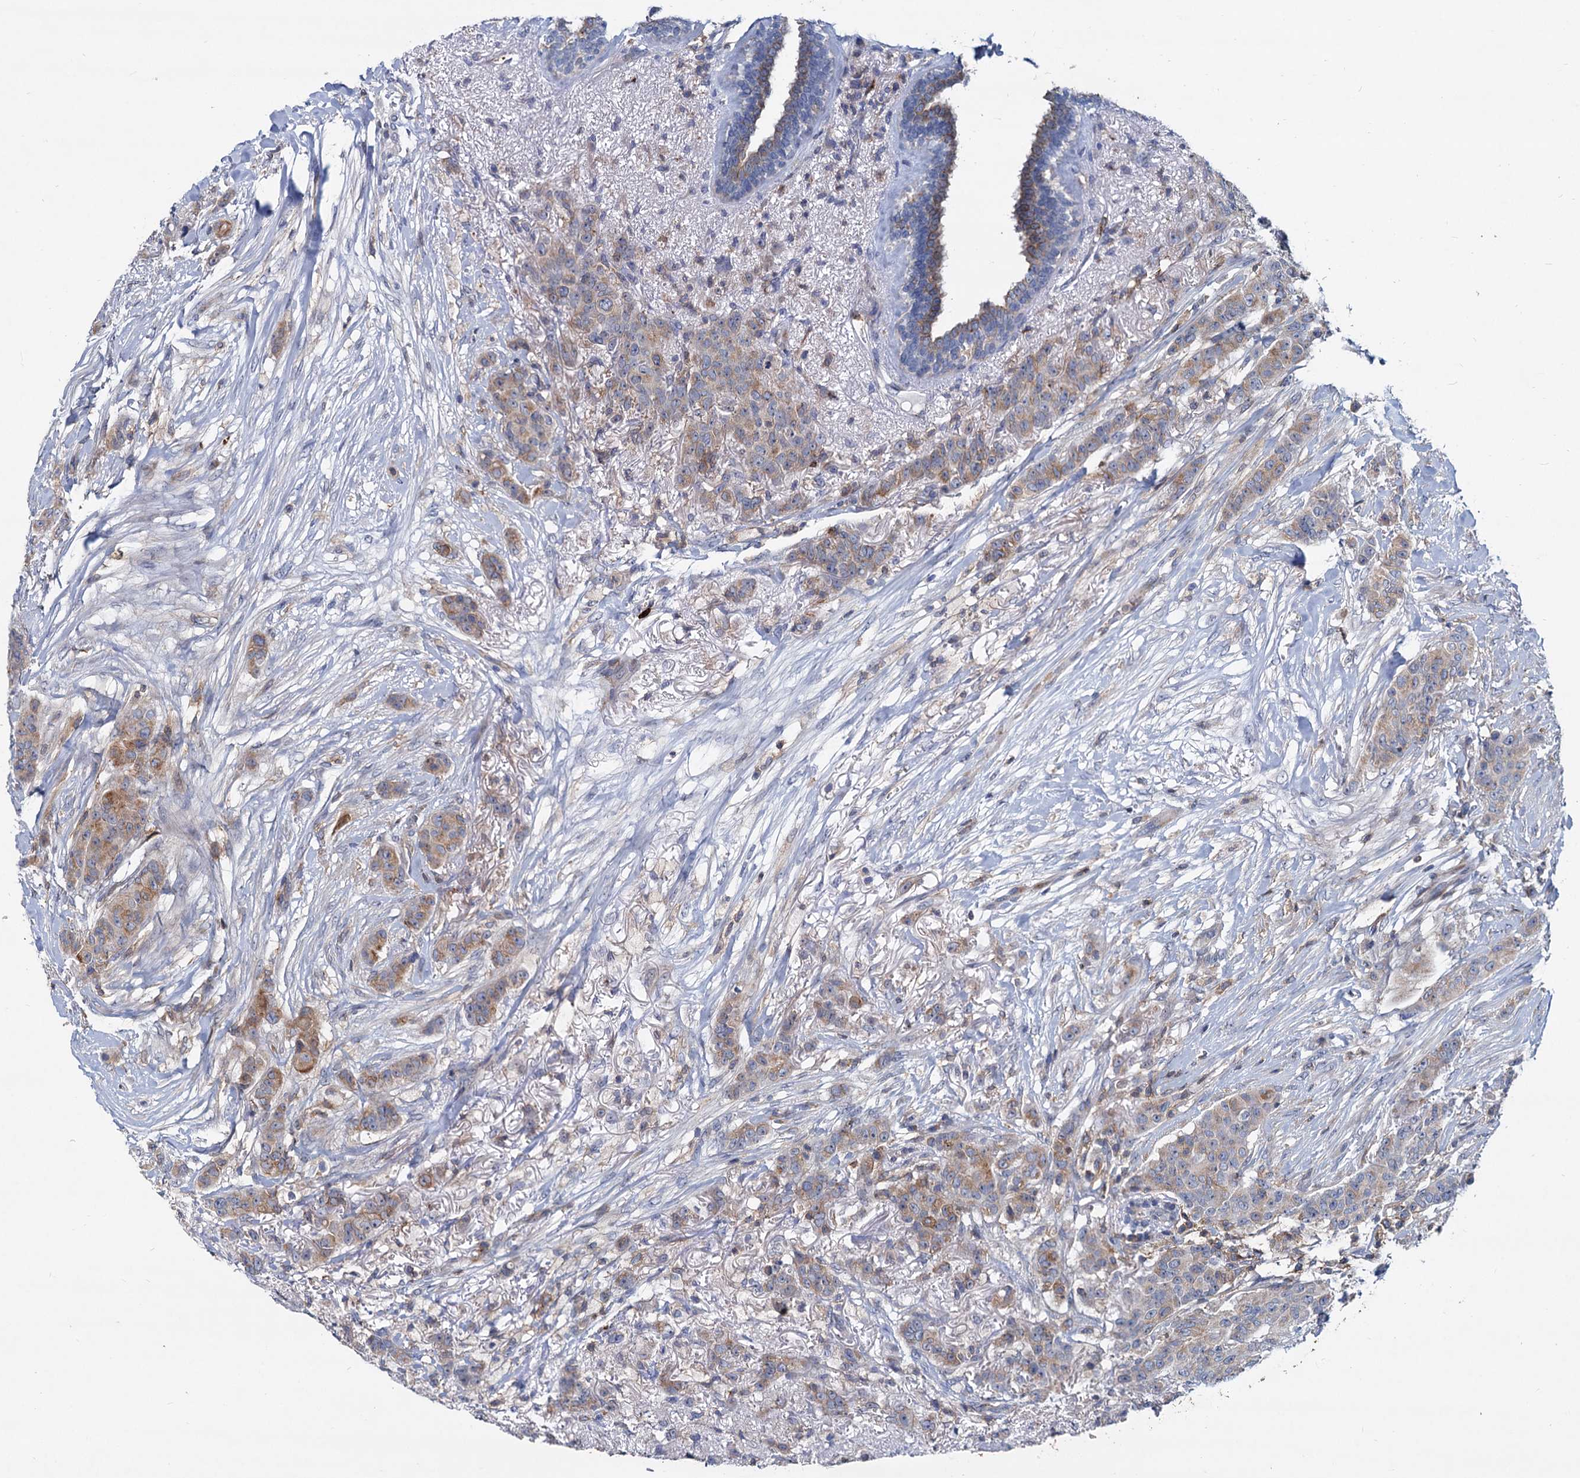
{"staining": {"intensity": "moderate", "quantity": ">75%", "location": "cytoplasmic/membranous"}, "tissue": "breast cancer", "cell_type": "Tumor cells", "image_type": "cancer", "snomed": [{"axis": "morphology", "description": "Duct carcinoma"}, {"axis": "topography", "description": "Breast"}], "caption": "Immunohistochemical staining of invasive ductal carcinoma (breast) reveals medium levels of moderate cytoplasmic/membranous protein positivity in about >75% of tumor cells.", "gene": "LRCH4", "patient": {"sex": "female", "age": 40}}